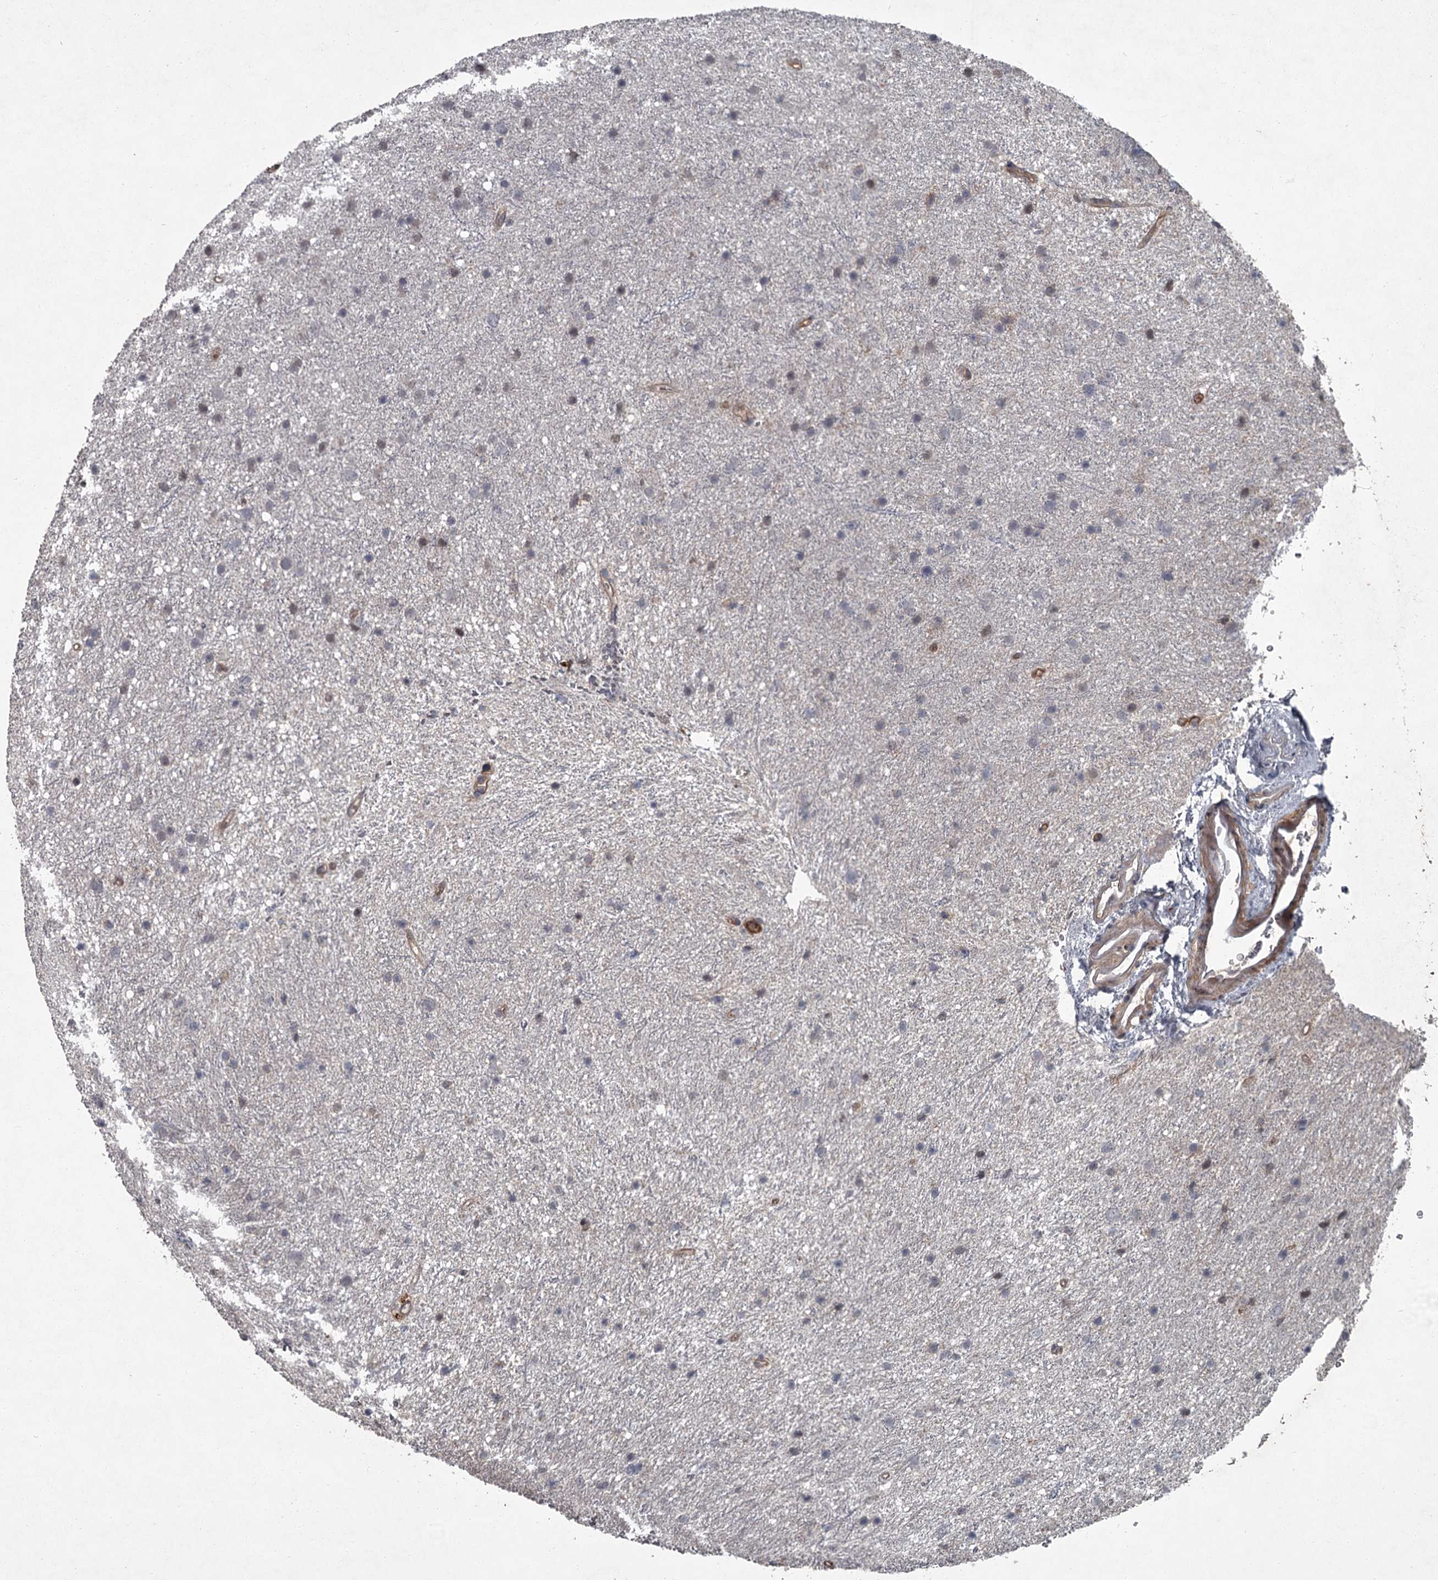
{"staining": {"intensity": "weak", "quantity": "<25%", "location": "nuclear"}, "tissue": "glioma", "cell_type": "Tumor cells", "image_type": "cancer", "snomed": [{"axis": "morphology", "description": "Glioma, malignant, Low grade"}, {"axis": "topography", "description": "Cerebral cortex"}], "caption": "This is an IHC image of malignant glioma (low-grade). There is no expression in tumor cells.", "gene": "FLVCR2", "patient": {"sex": "female", "age": 39}}